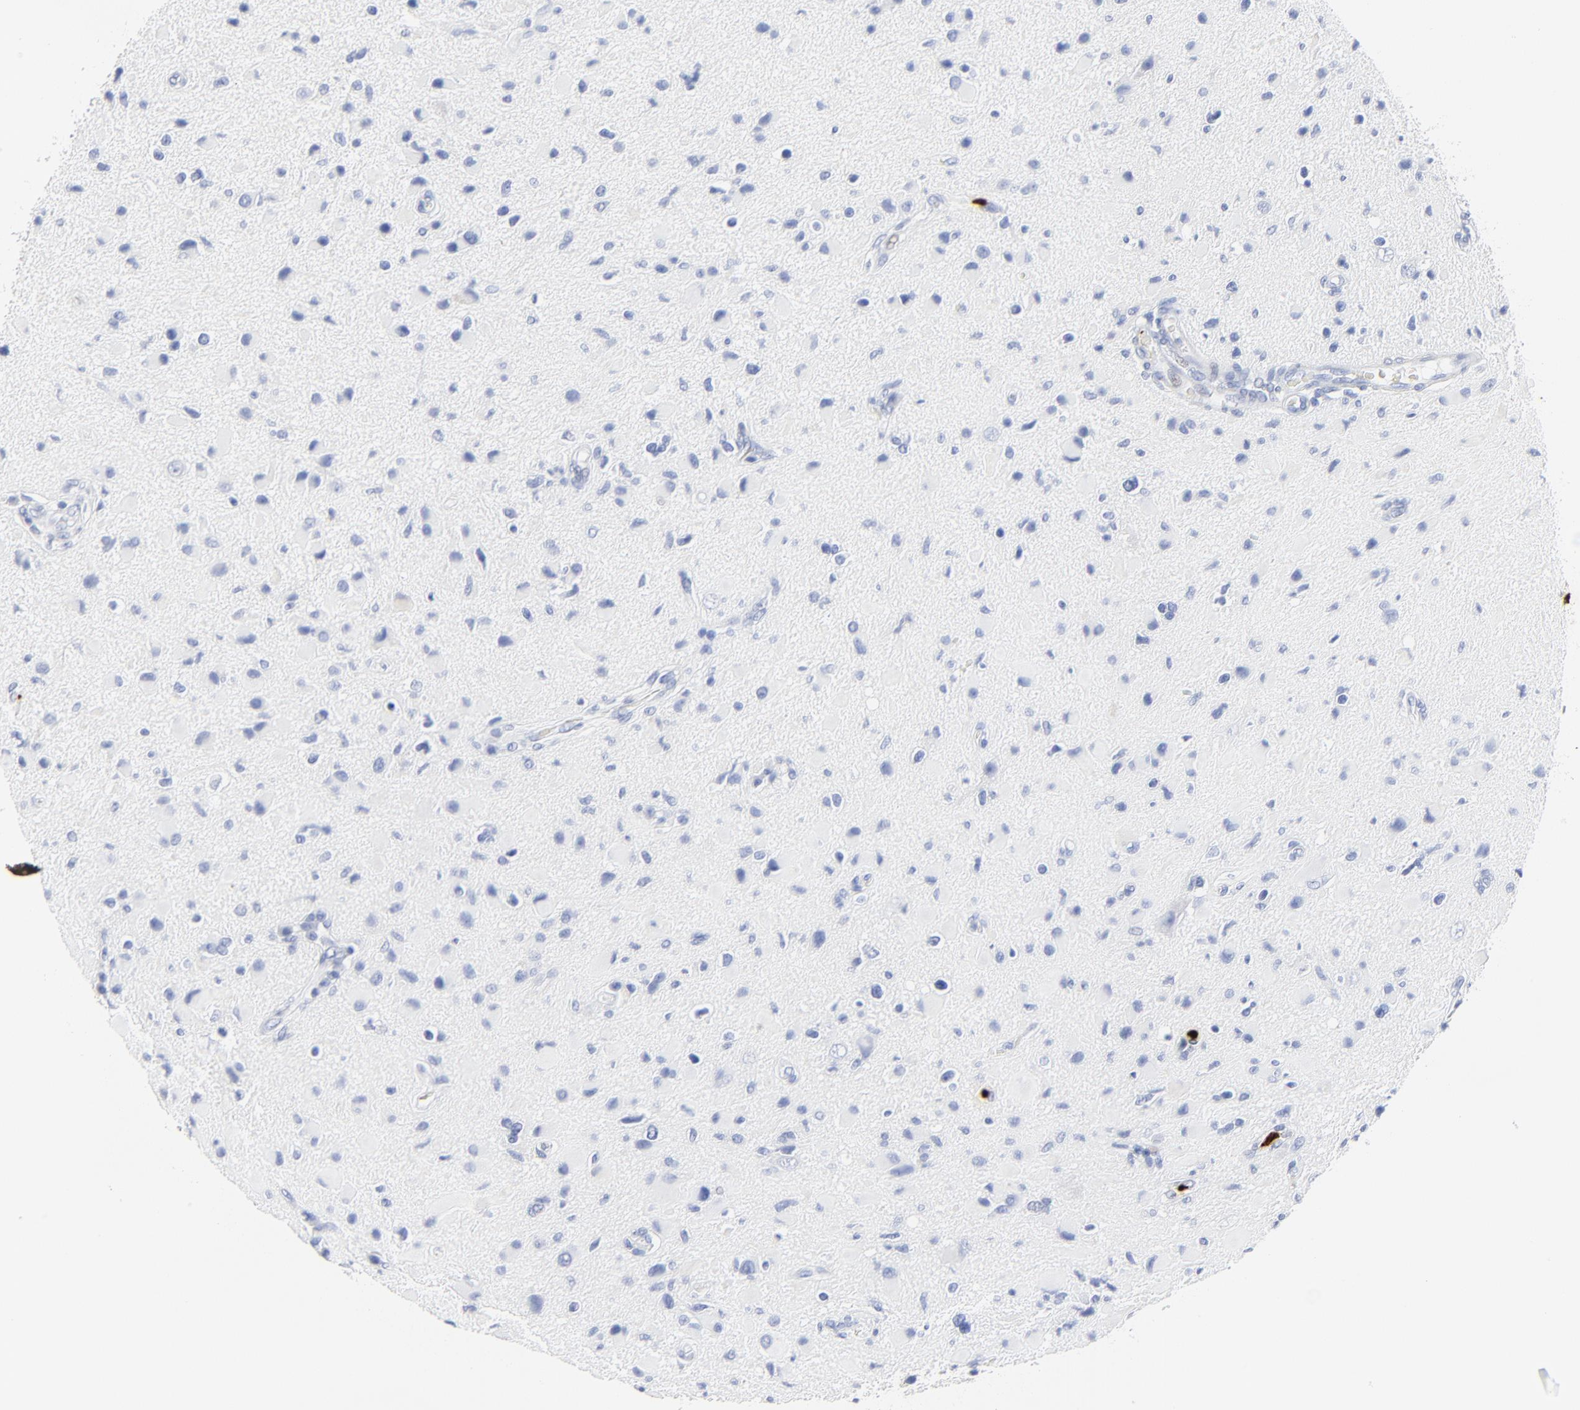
{"staining": {"intensity": "negative", "quantity": "none", "location": "none"}, "tissue": "glioma", "cell_type": "Tumor cells", "image_type": "cancer", "snomed": [{"axis": "morphology", "description": "Glioma, malignant, Low grade"}, {"axis": "topography", "description": "Brain"}], "caption": "This histopathology image is of glioma stained with immunohistochemistry (IHC) to label a protein in brown with the nuclei are counter-stained blue. There is no staining in tumor cells.", "gene": "LCN2", "patient": {"sex": "female", "age": 32}}